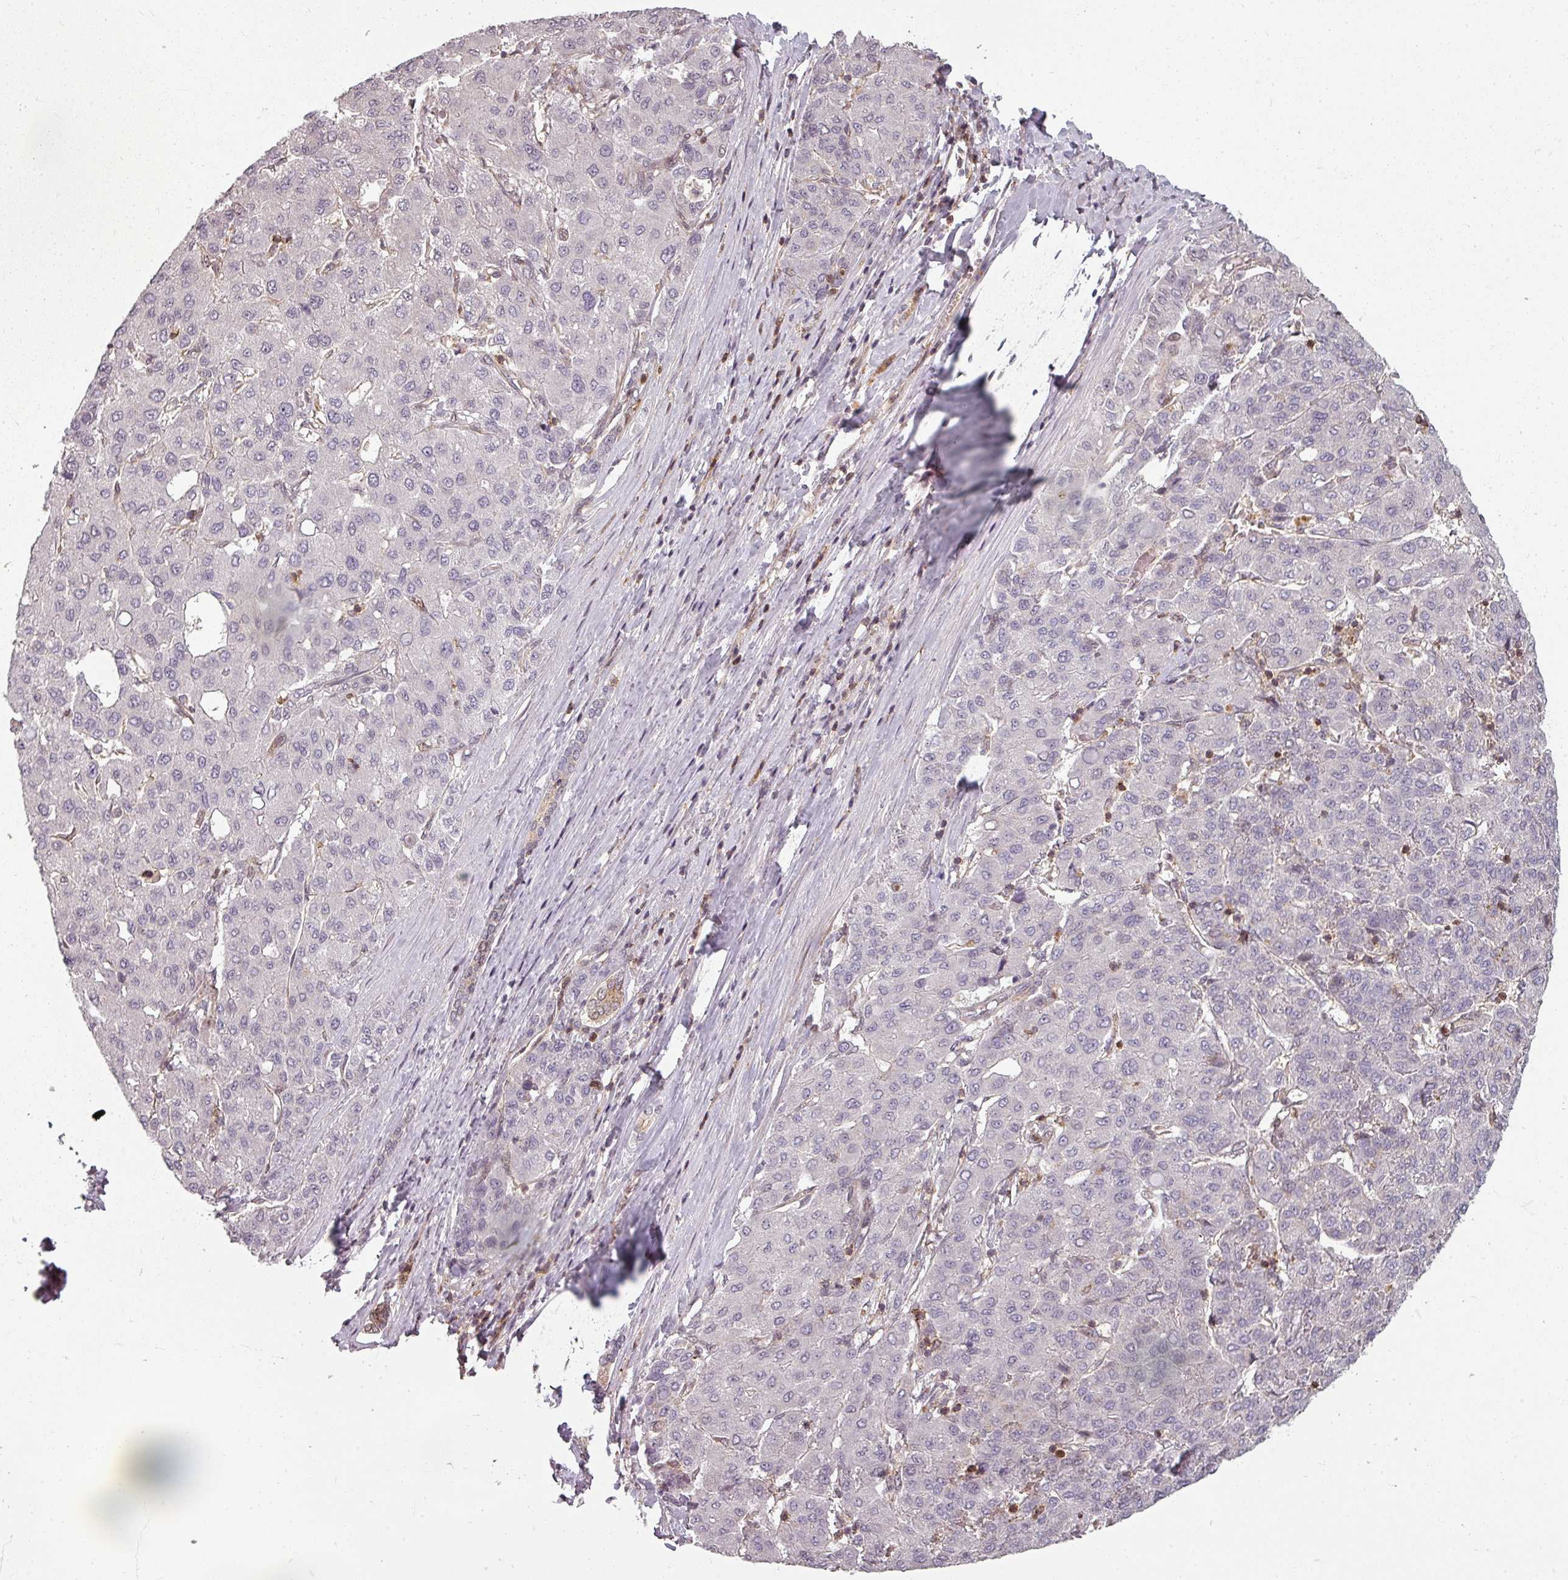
{"staining": {"intensity": "negative", "quantity": "none", "location": "none"}, "tissue": "liver cancer", "cell_type": "Tumor cells", "image_type": "cancer", "snomed": [{"axis": "morphology", "description": "Carcinoma, Hepatocellular, NOS"}, {"axis": "topography", "description": "Liver"}], "caption": "Image shows no protein positivity in tumor cells of liver cancer (hepatocellular carcinoma) tissue.", "gene": "CLIC1", "patient": {"sex": "male", "age": 65}}